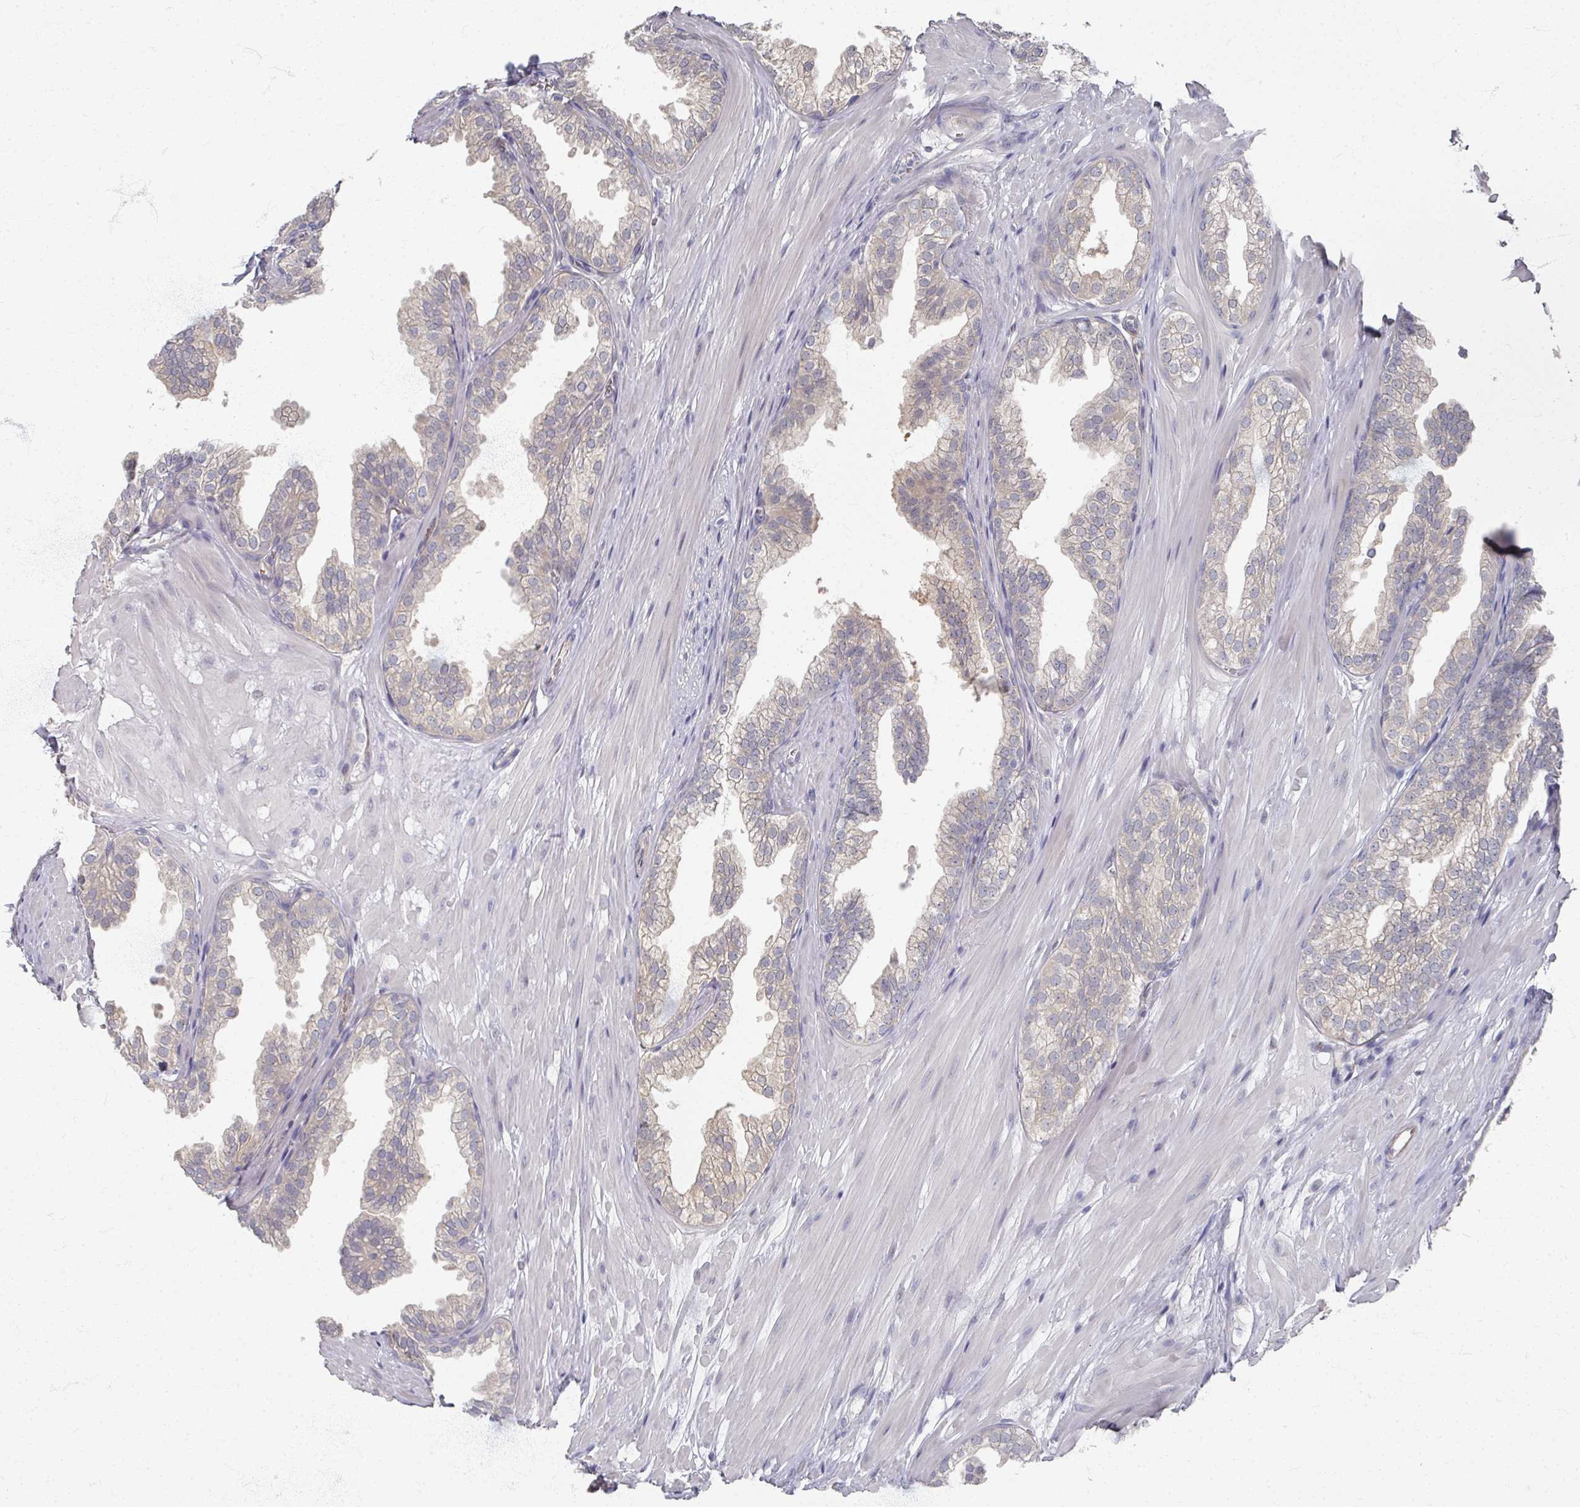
{"staining": {"intensity": "weak", "quantity": "25%-75%", "location": "cytoplasmic/membranous"}, "tissue": "prostate", "cell_type": "Glandular cells", "image_type": "normal", "snomed": [{"axis": "morphology", "description": "Normal tissue, NOS"}, {"axis": "topography", "description": "Prostate"}, {"axis": "topography", "description": "Peripheral nerve tissue"}], "caption": "Normal prostate exhibits weak cytoplasmic/membranous positivity in about 25%-75% of glandular cells.", "gene": "TTYH3", "patient": {"sex": "male", "age": 55}}